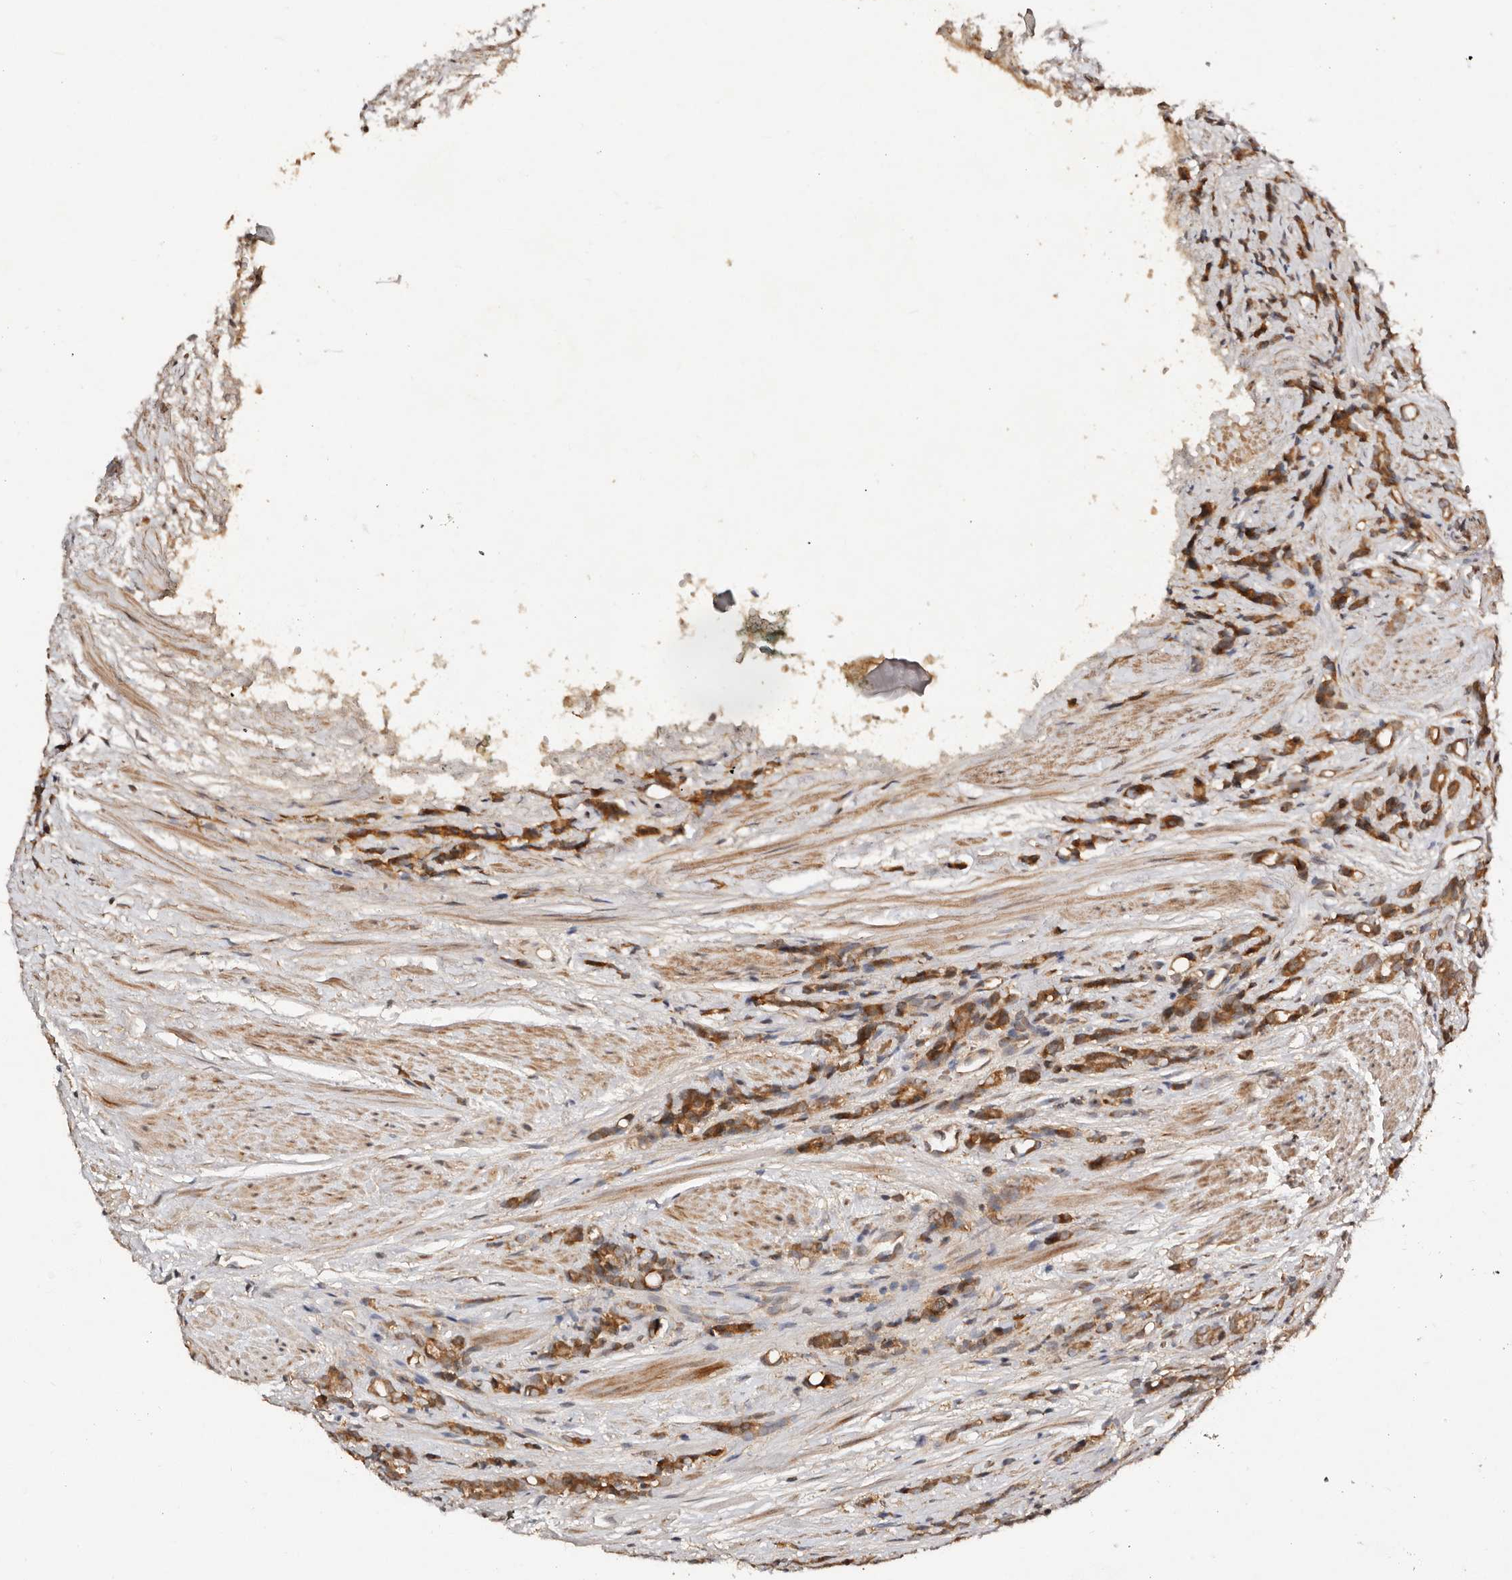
{"staining": {"intensity": "moderate", "quantity": ">75%", "location": "cytoplasmic/membranous"}, "tissue": "prostate cancer", "cell_type": "Tumor cells", "image_type": "cancer", "snomed": [{"axis": "morphology", "description": "Adenocarcinoma, High grade"}, {"axis": "topography", "description": "Prostate"}], "caption": "Brown immunohistochemical staining in human high-grade adenocarcinoma (prostate) shows moderate cytoplasmic/membranous expression in approximately >75% of tumor cells.", "gene": "DENND11", "patient": {"sex": "male", "age": 62}}